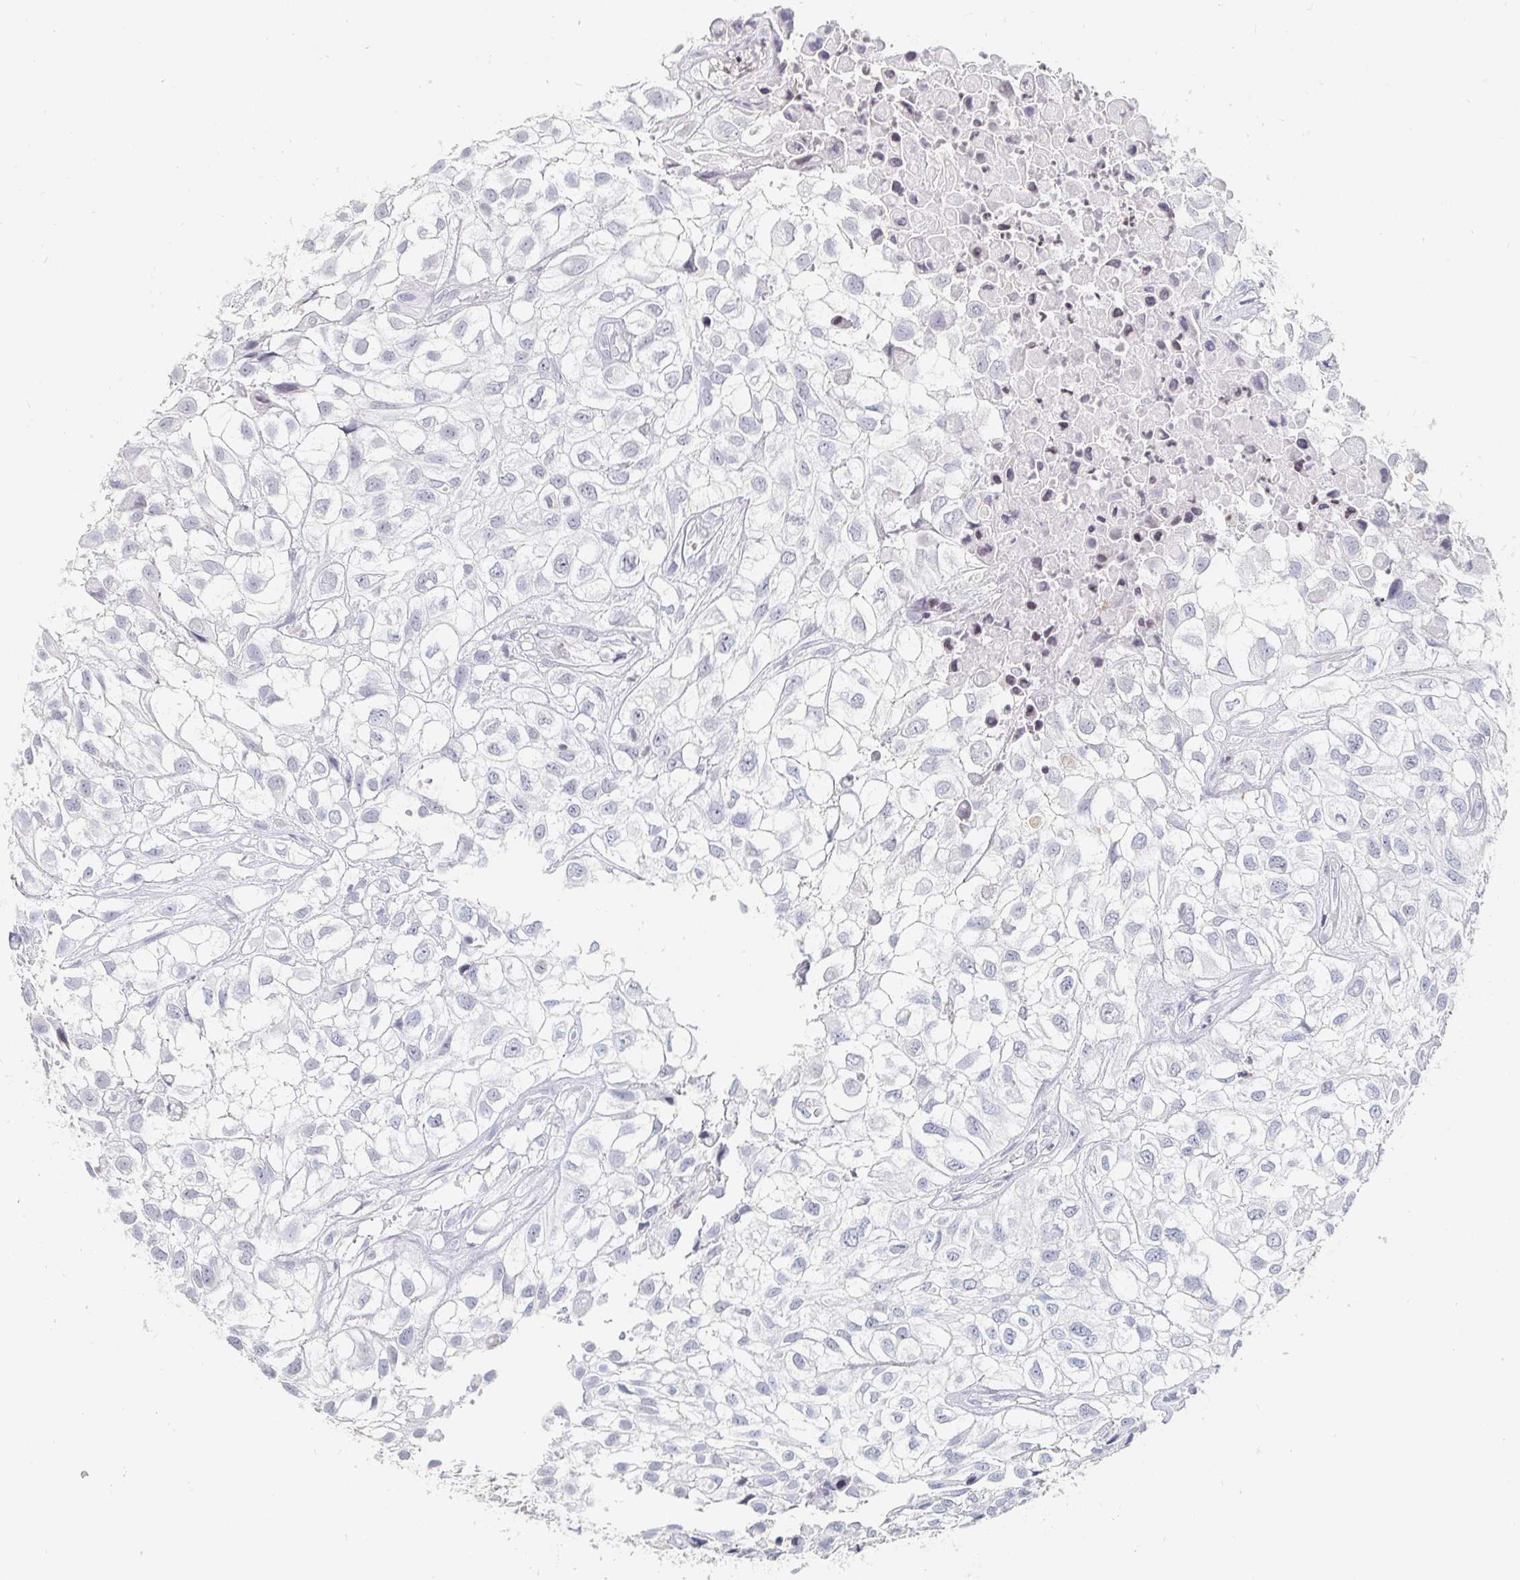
{"staining": {"intensity": "negative", "quantity": "none", "location": "none"}, "tissue": "urothelial cancer", "cell_type": "Tumor cells", "image_type": "cancer", "snomed": [{"axis": "morphology", "description": "Urothelial carcinoma, High grade"}, {"axis": "topography", "description": "Urinary bladder"}], "caption": "The micrograph reveals no significant expression in tumor cells of high-grade urothelial carcinoma.", "gene": "NME9", "patient": {"sex": "male", "age": 56}}